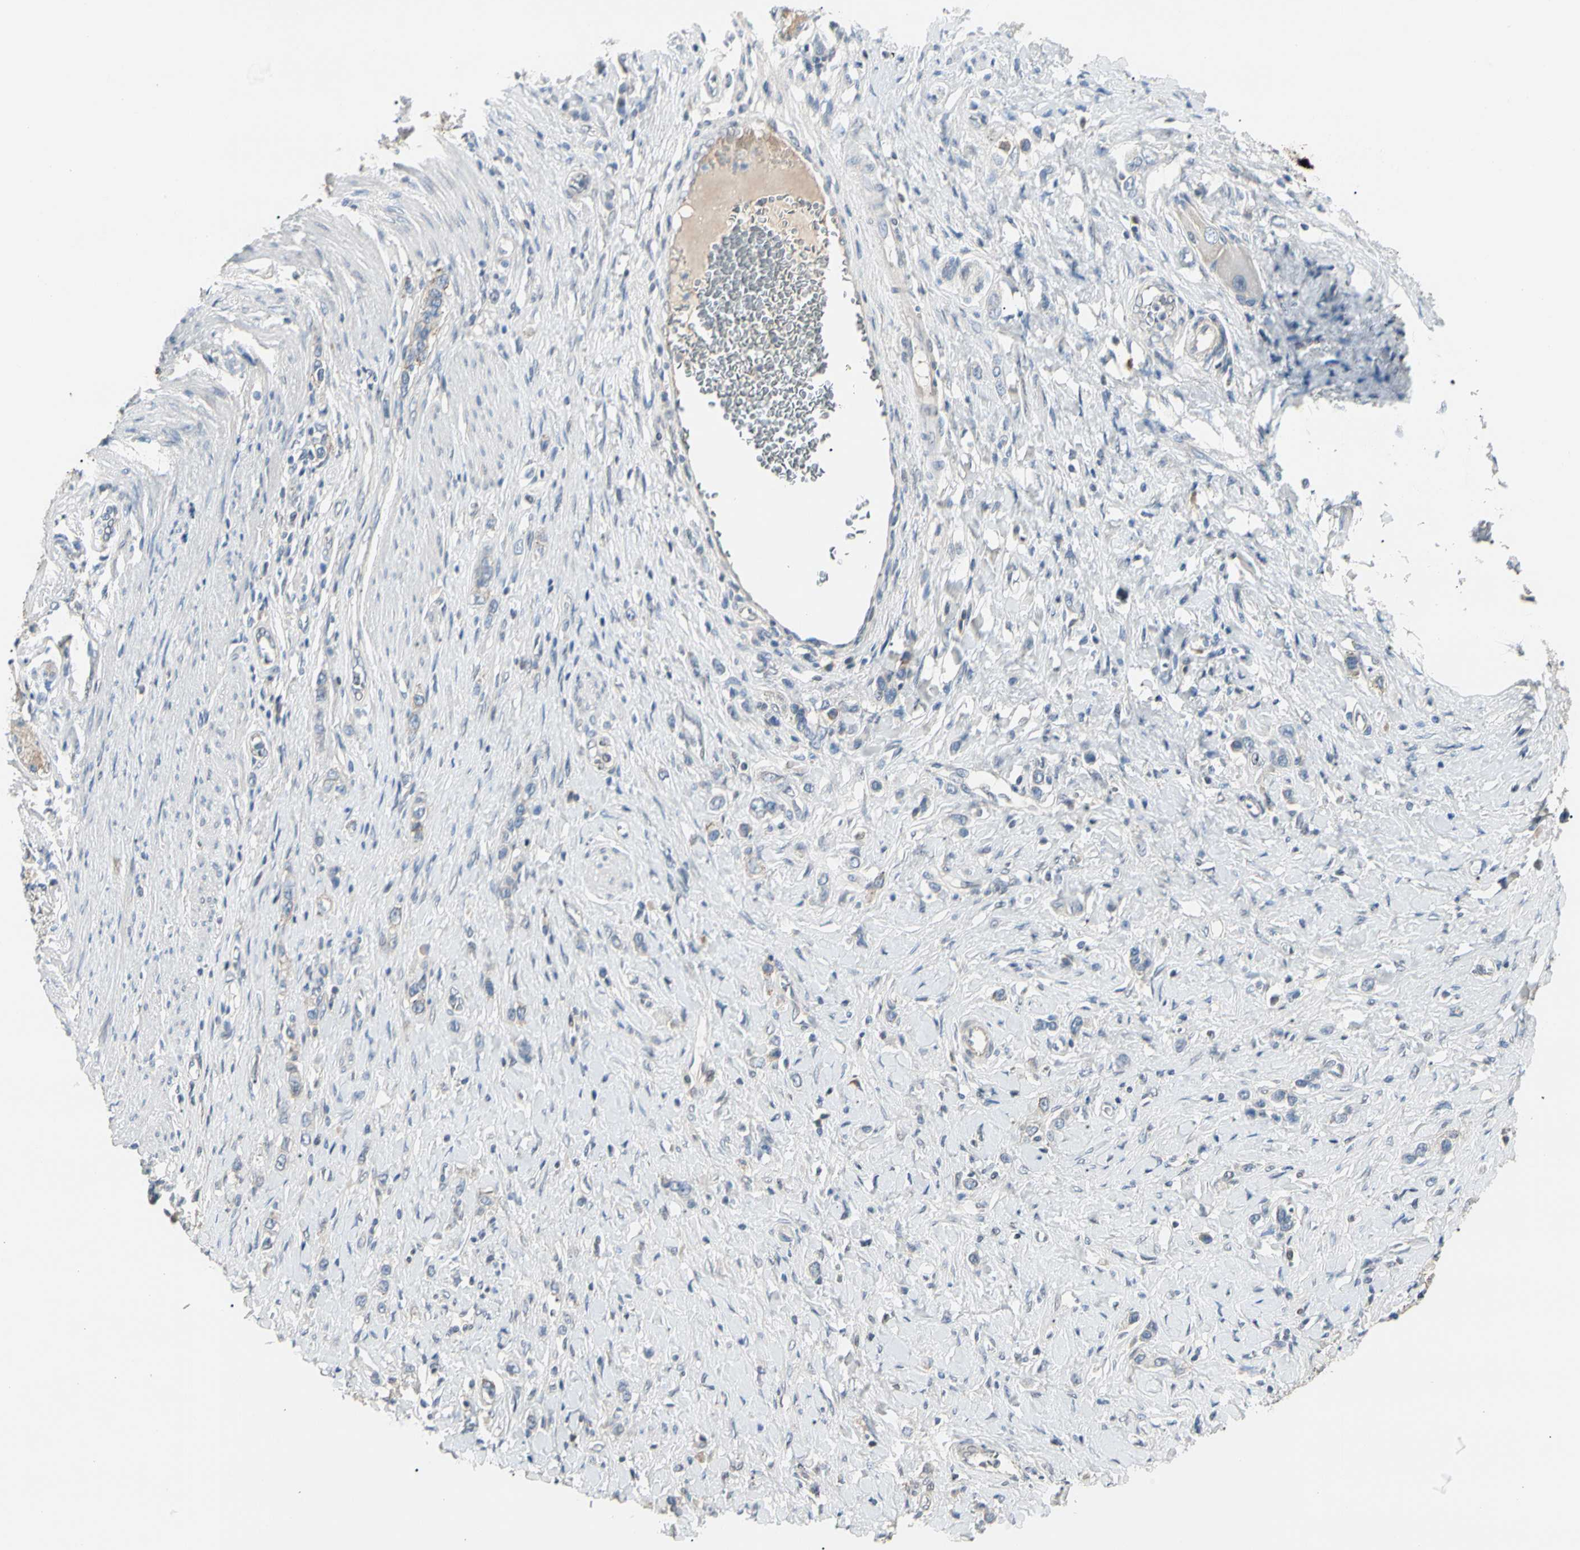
{"staining": {"intensity": "negative", "quantity": "none", "location": "none"}, "tissue": "stomach cancer", "cell_type": "Tumor cells", "image_type": "cancer", "snomed": [{"axis": "morphology", "description": "Normal tissue, NOS"}, {"axis": "morphology", "description": "Adenocarcinoma, NOS"}, {"axis": "topography", "description": "Stomach, upper"}, {"axis": "topography", "description": "Stomach"}], "caption": "There is no significant expression in tumor cells of adenocarcinoma (stomach).", "gene": "GREM1", "patient": {"sex": "female", "age": 65}}